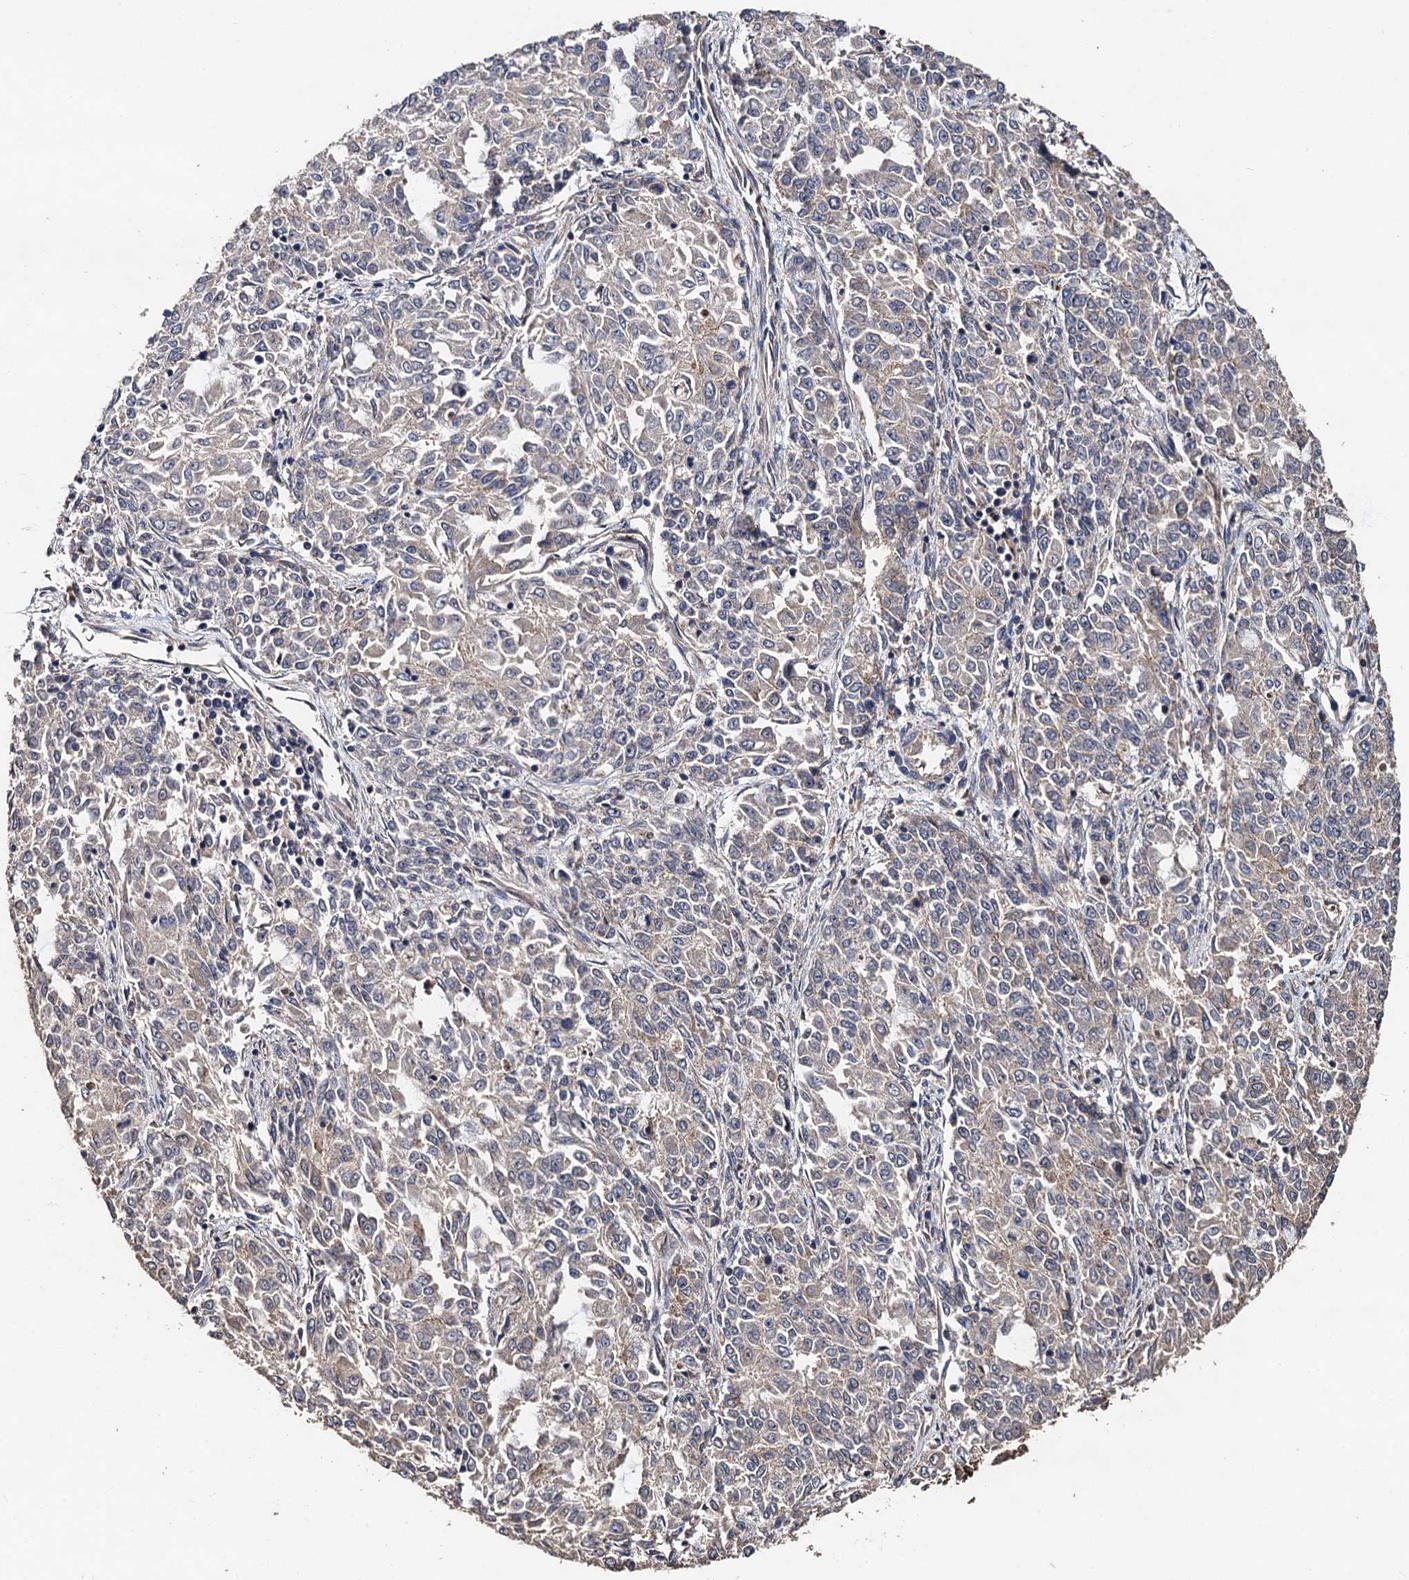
{"staining": {"intensity": "weak", "quantity": "<25%", "location": "cytoplasmic/membranous"}, "tissue": "endometrial cancer", "cell_type": "Tumor cells", "image_type": "cancer", "snomed": [{"axis": "morphology", "description": "Adenocarcinoma, NOS"}, {"axis": "topography", "description": "Endometrium"}], "caption": "Immunohistochemistry (IHC) micrograph of human endometrial adenocarcinoma stained for a protein (brown), which reveals no positivity in tumor cells.", "gene": "PPTC7", "patient": {"sex": "female", "age": 50}}